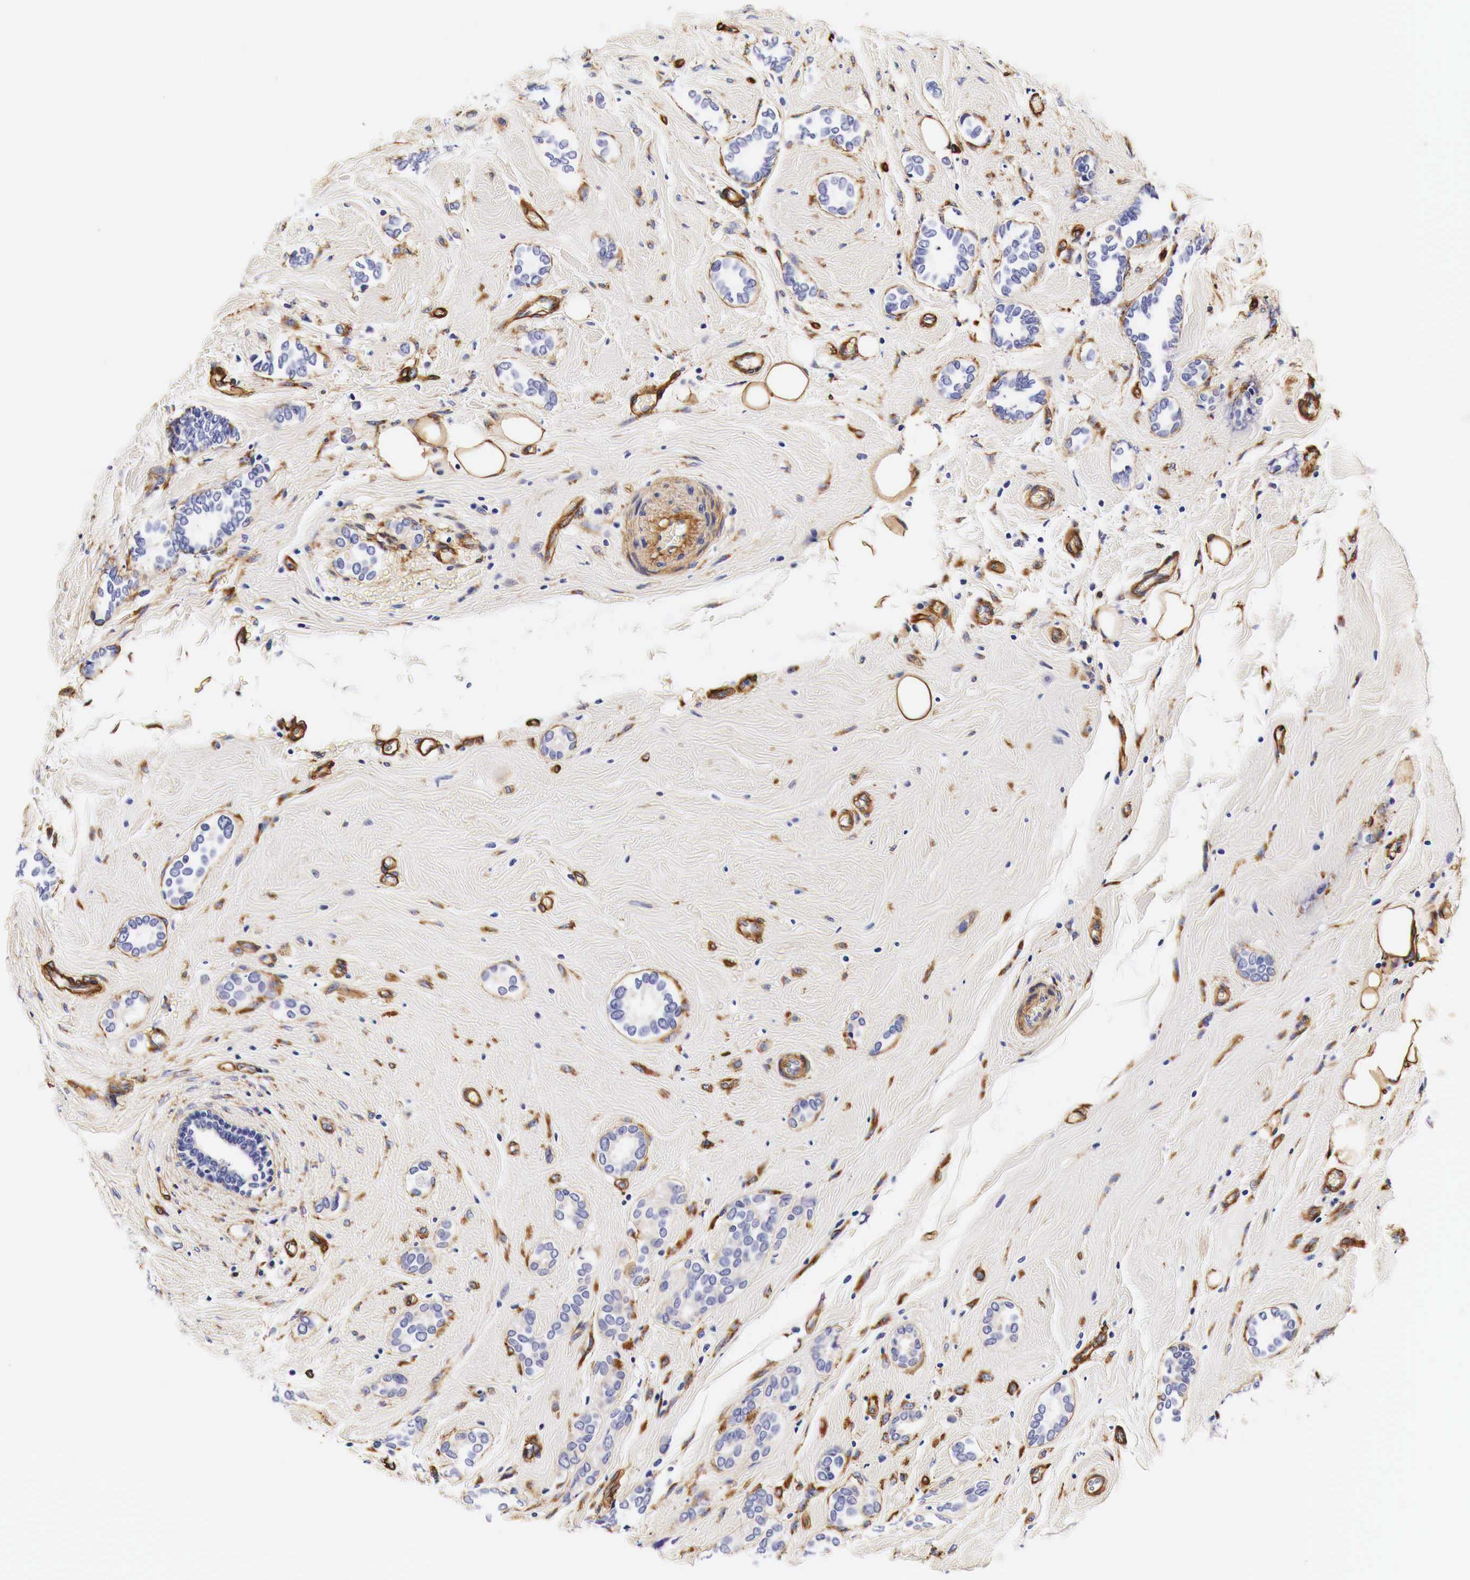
{"staining": {"intensity": "negative", "quantity": "none", "location": "none"}, "tissue": "breast cancer", "cell_type": "Tumor cells", "image_type": "cancer", "snomed": [{"axis": "morphology", "description": "Duct carcinoma"}, {"axis": "topography", "description": "Breast"}], "caption": "The image displays no significant staining in tumor cells of breast cancer.", "gene": "LAMB2", "patient": {"sex": "female", "age": 50}}